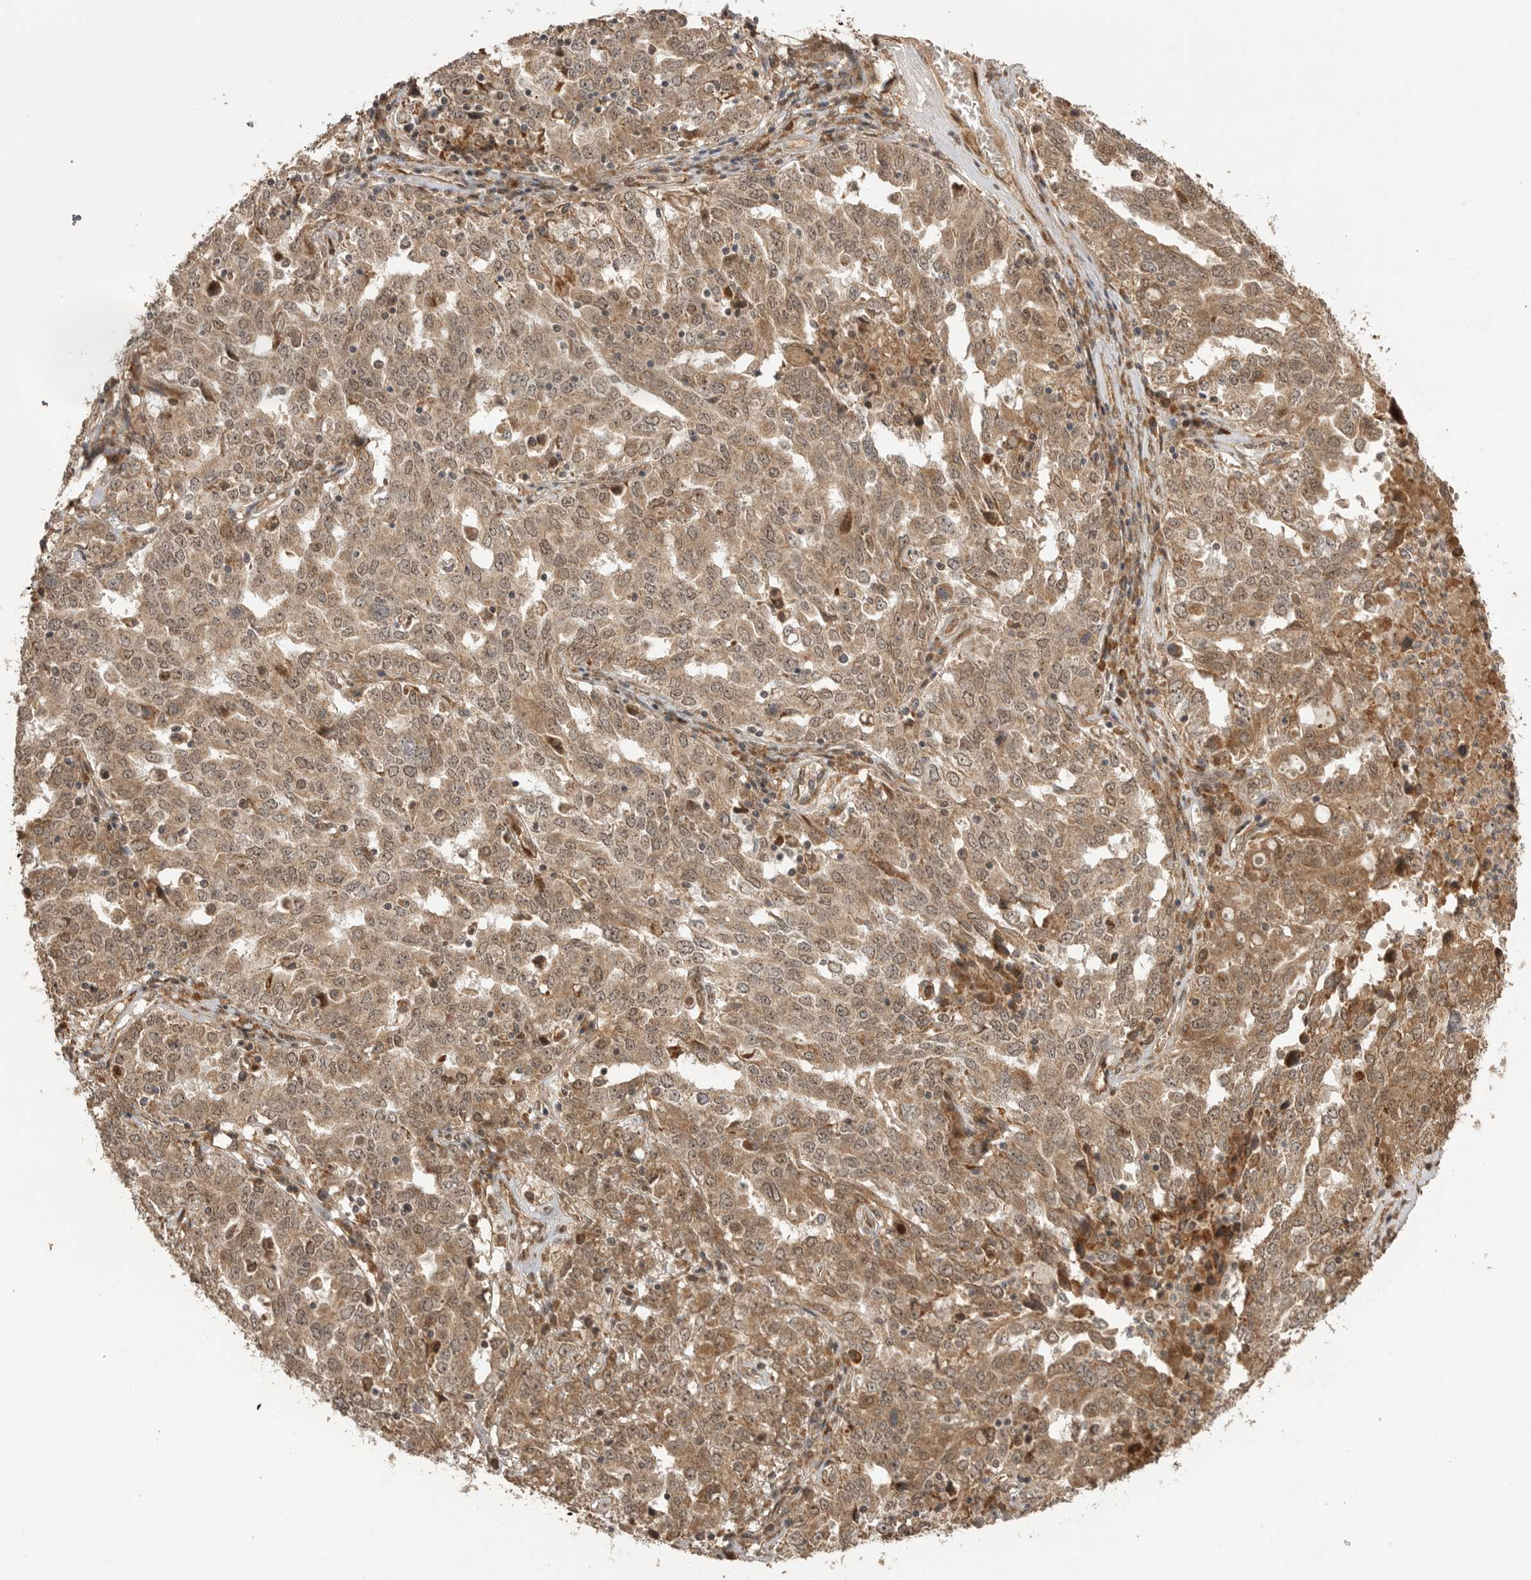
{"staining": {"intensity": "moderate", "quantity": ">75%", "location": "cytoplasmic/membranous"}, "tissue": "ovarian cancer", "cell_type": "Tumor cells", "image_type": "cancer", "snomed": [{"axis": "morphology", "description": "Carcinoma, endometroid"}, {"axis": "topography", "description": "Ovary"}], "caption": "Brown immunohistochemical staining in human ovarian cancer (endometroid carcinoma) exhibits moderate cytoplasmic/membranous staining in approximately >75% of tumor cells. Immunohistochemistry (ihc) stains the protein in brown and the nuclei are stained blue.", "gene": "BOC", "patient": {"sex": "female", "age": 62}}